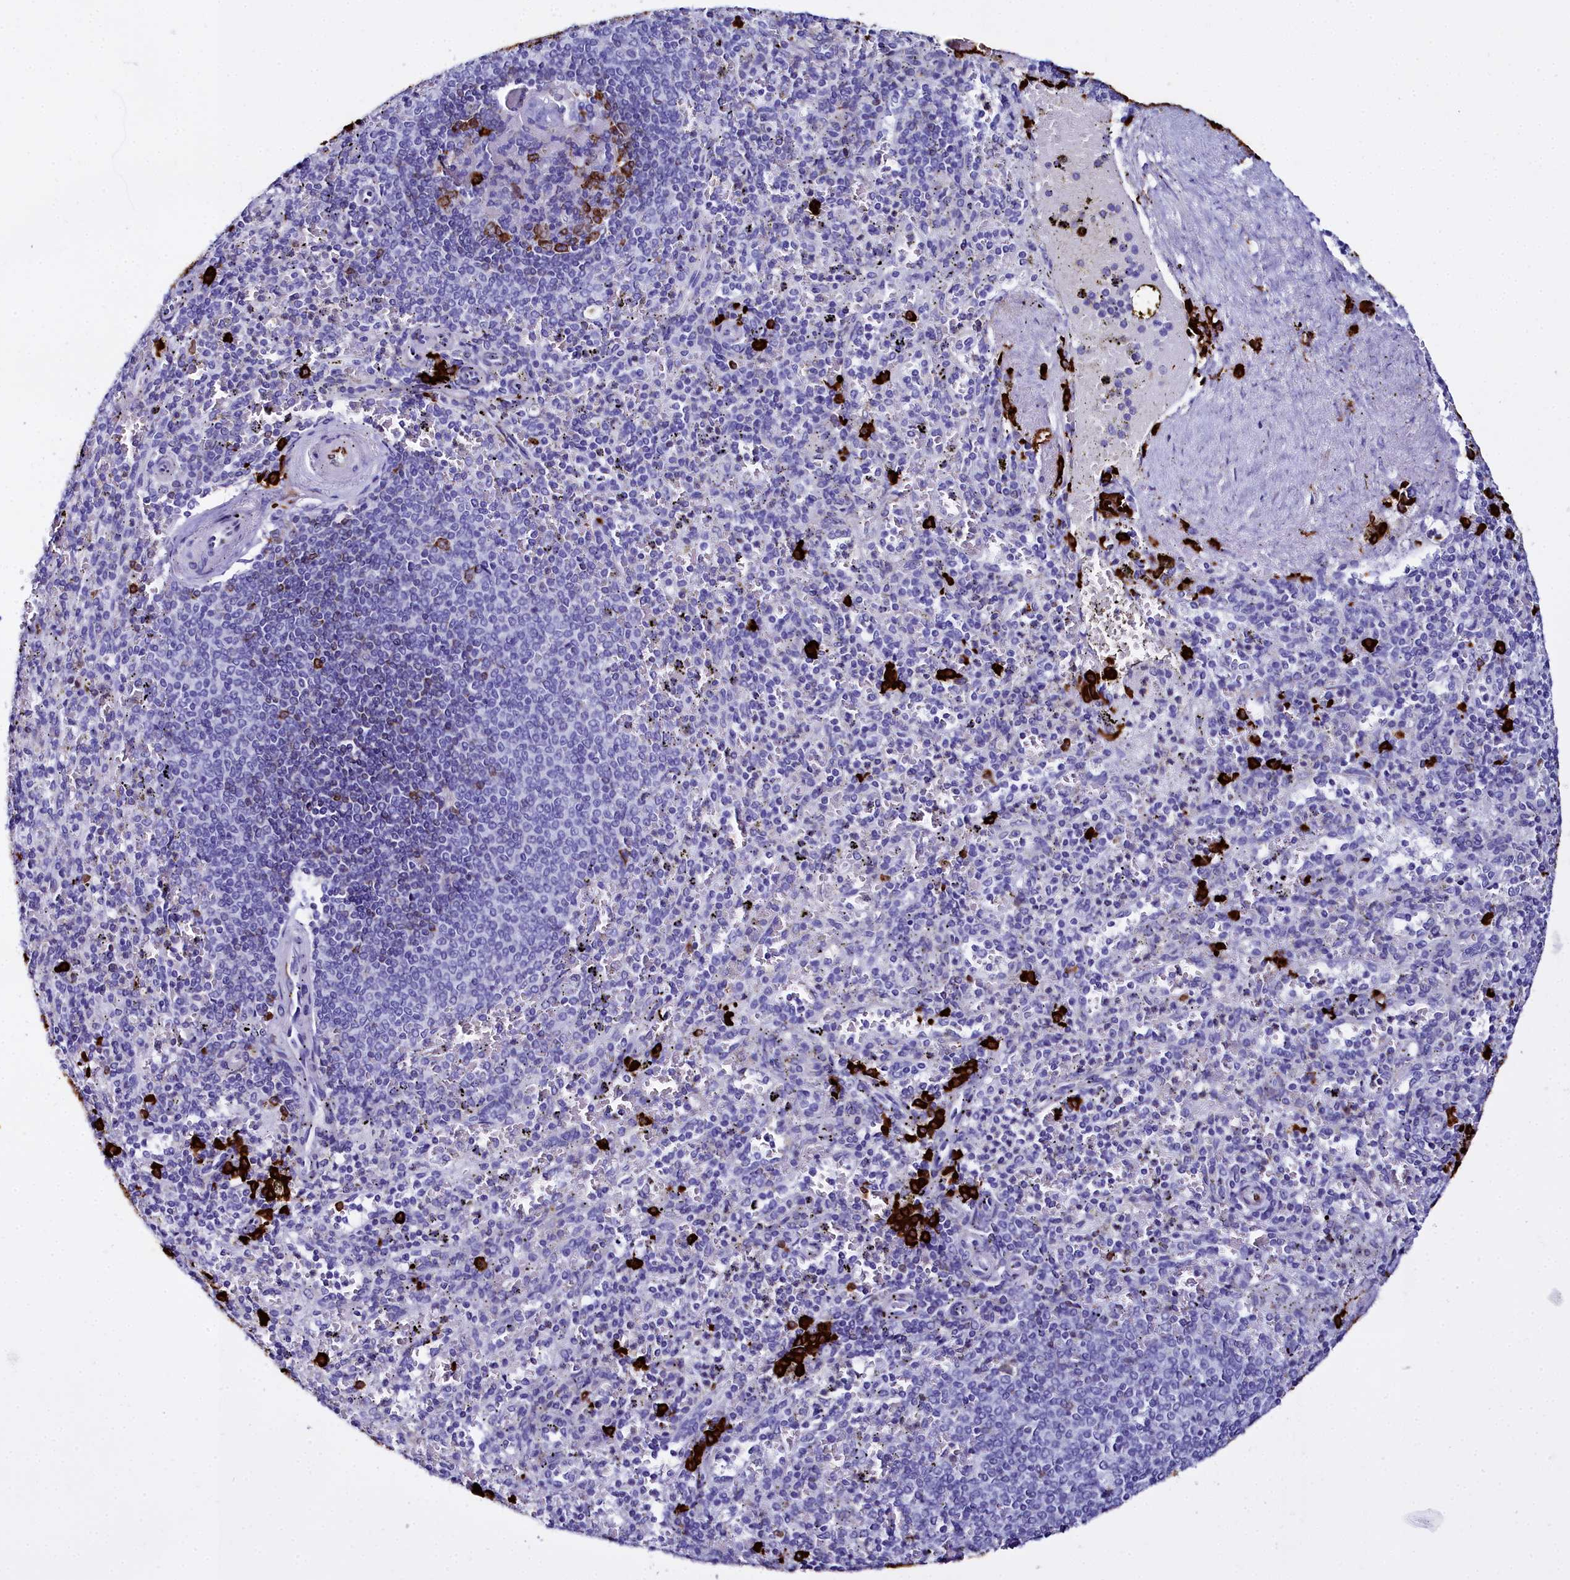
{"staining": {"intensity": "strong", "quantity": "<25%", "location": "cytoplasmic/membranous"}, "tissue": "spleen", "cell_type": "Cells in red pulp", "image_type": "normal", "snomed": [{"axis": "morphology", "description": "Normal tissue, NOS"}, {"axis": "topography", "description": "Spleen"}], "caption": "DAB (3,3'-diaminobenzidine) immunohistochemical staining of benign spleen reveals strong cytoplasmic/membranous protein positivity in about <25% of cells in red pulp.", "gene": "TXNDC5", "patient": {"sex": "male", "age": 82}}